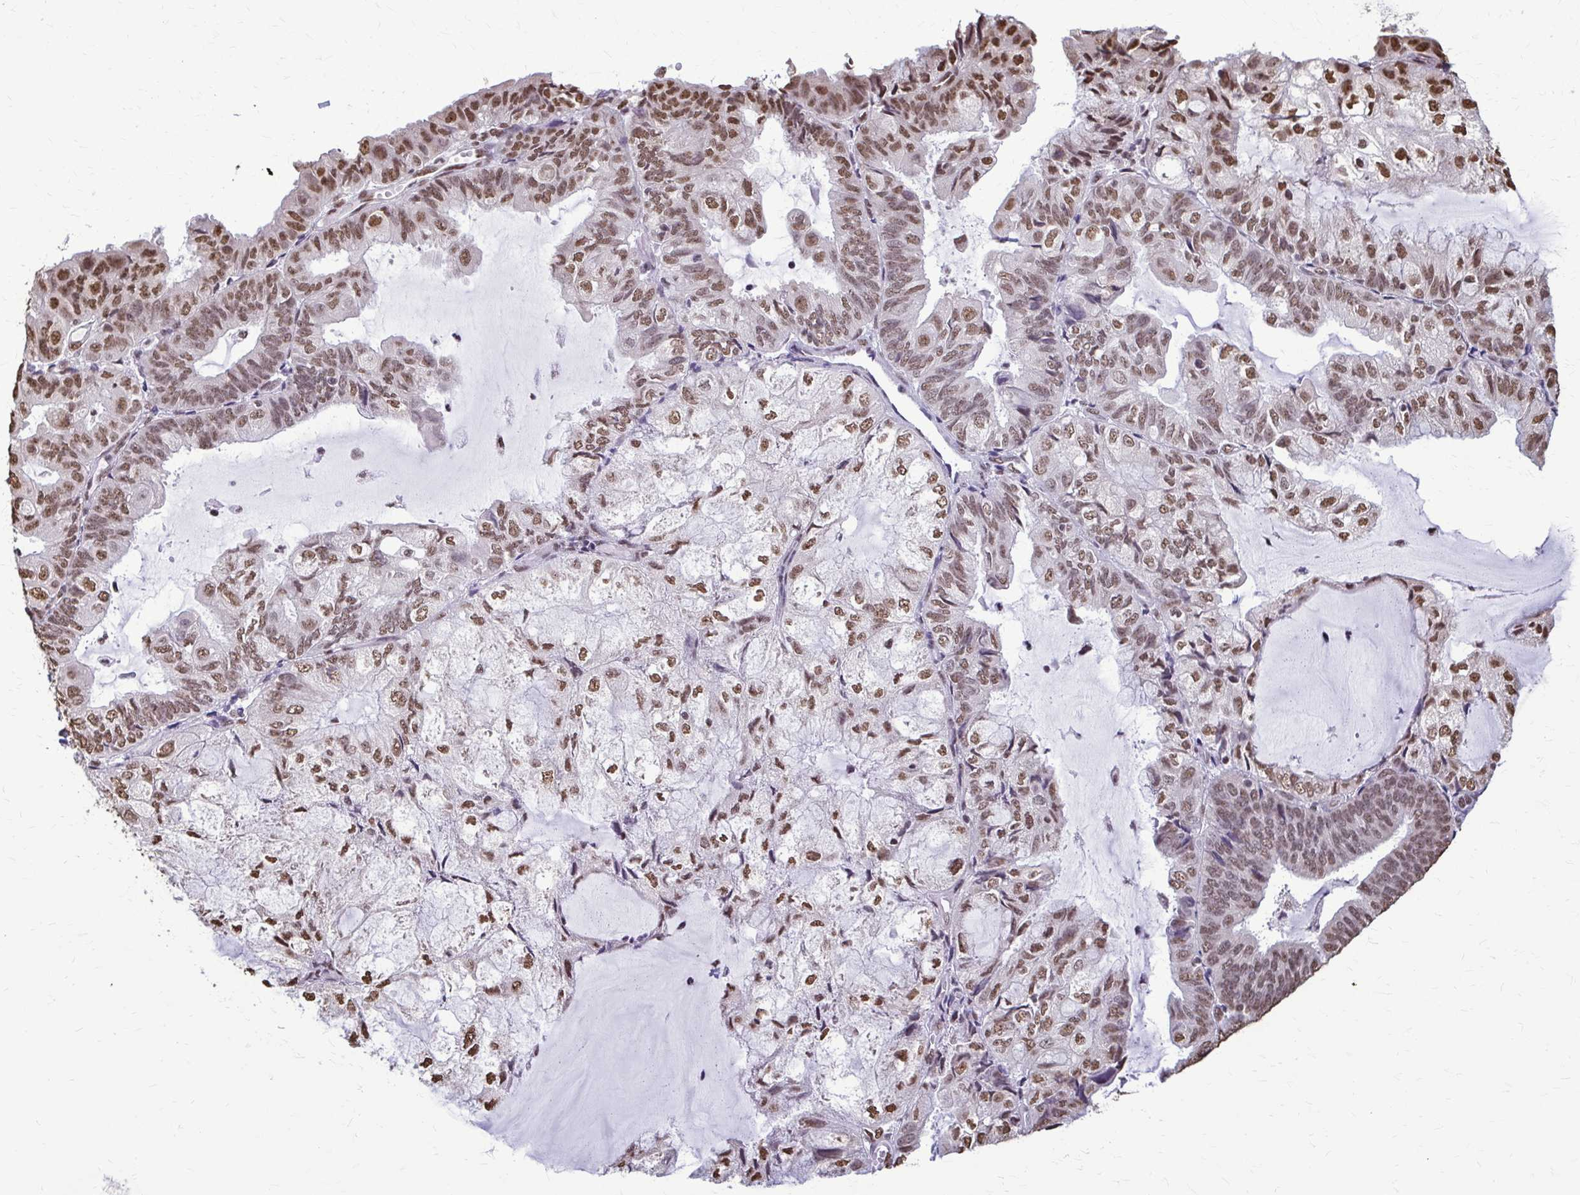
{"staining": {"intensity": "moderate", "quantity": ">75%", "location": "nuclear"}, "tissue": "endometrial cancer", "cell_type": "Tumor cells", "image_type": "cancer", "snomed": [{"axis": "morphology", "description": "Adenocarcinoma, NOS"}, {"axis": "topography", "description": "Endometrium"}], "caption": "Adenocarcinoma (endometrial) stained with a brown dye exhibits moderate nuclear positive positivity in about >75% of tumor cells.", "gene": "SNRPA", "patient": {"sex": "female", "age": 81}}